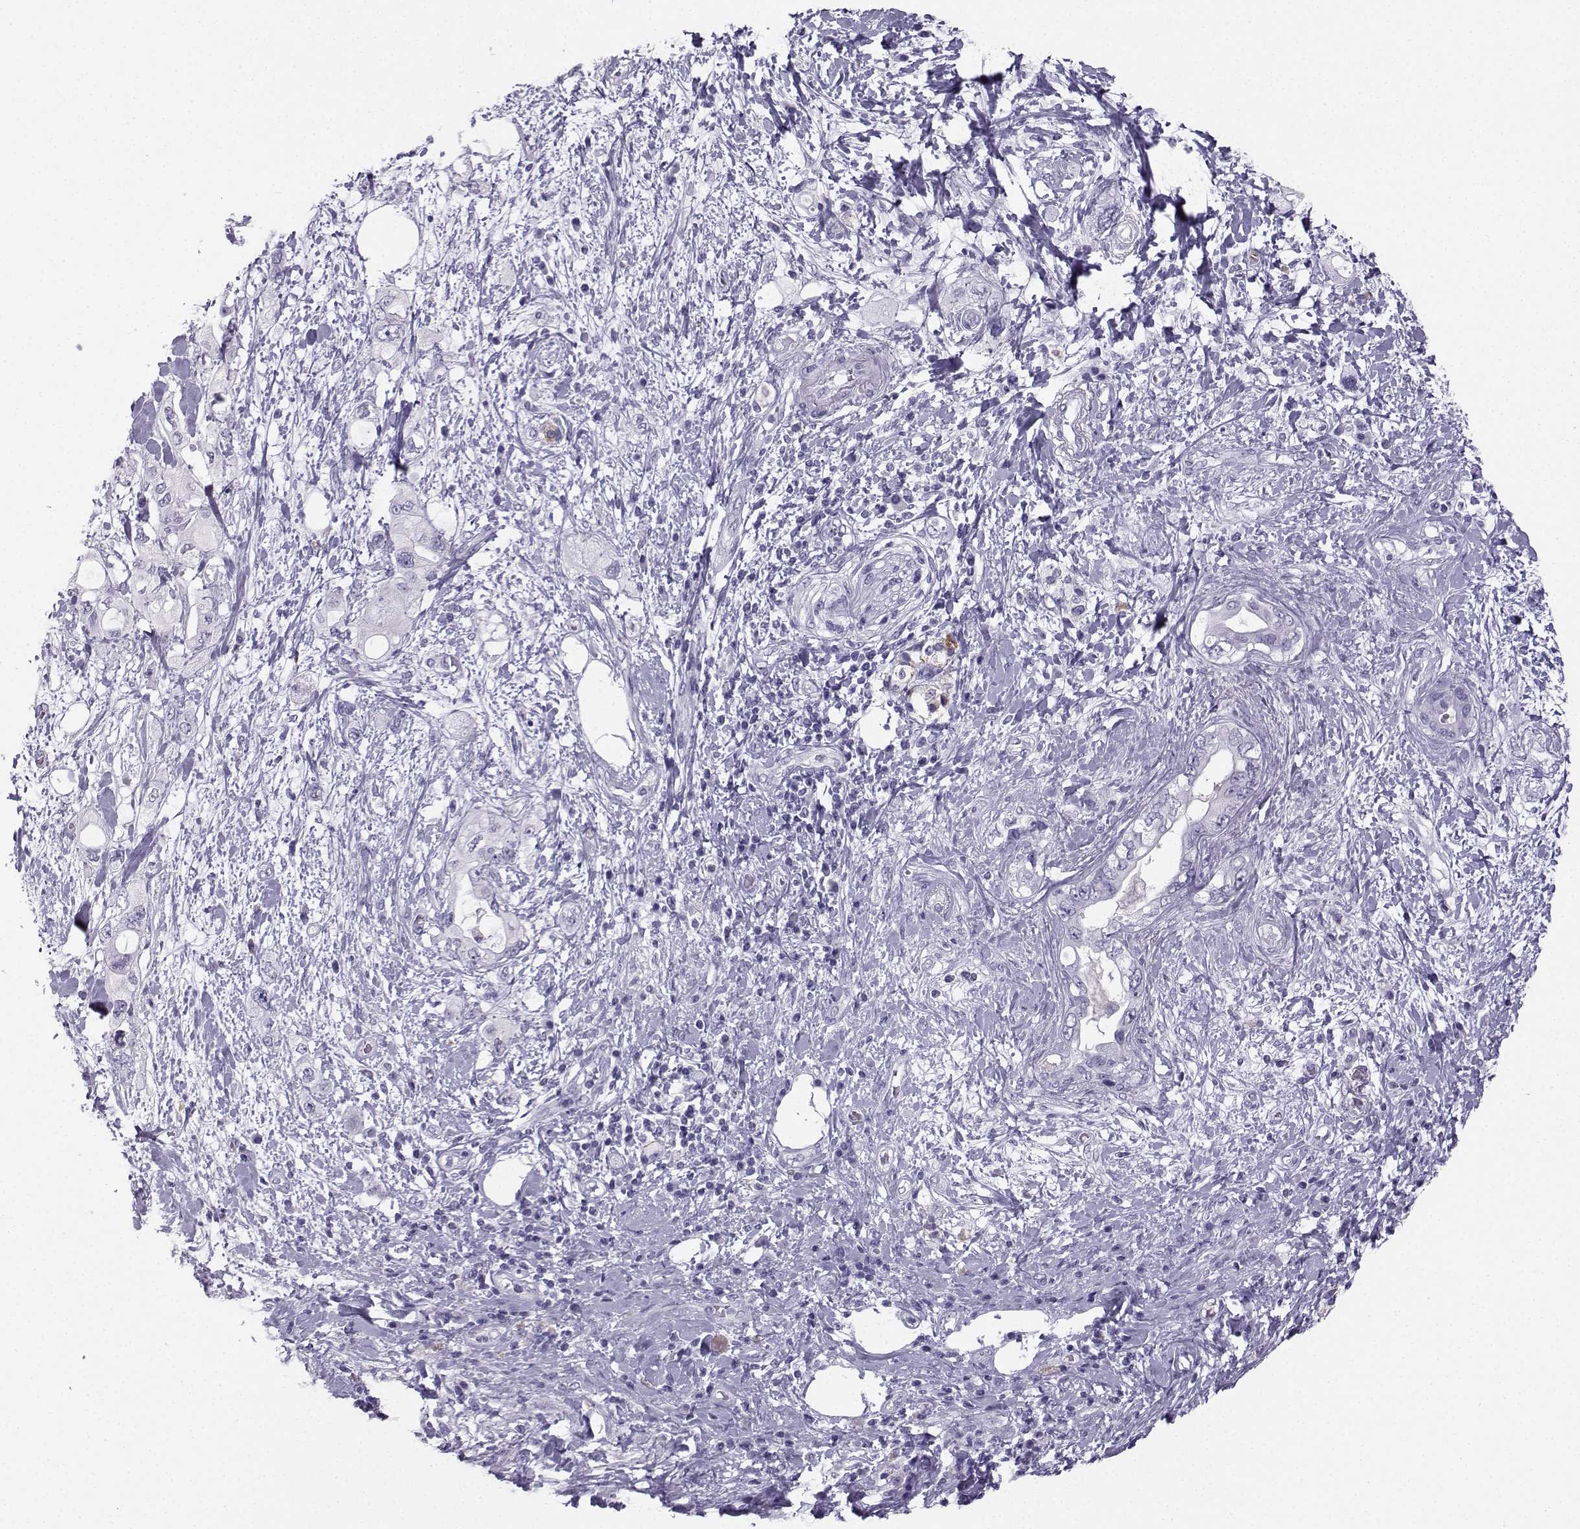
{"staining": {"intensity": "negative", "quantity": "none", "location": "none"}, "tissue": "pancreatic cancer", "cell_type": "Tumor cells", "image_type": "cancer", "snomed": [{"axis": "morphology", "description": "Adenocarcinoma, NOS"}, {"axis": "topography", "description": "Pancreas"}], "caption": "Micrograph shows no significant protein expression in tumor cells of pancreatic adenocarcinoma.", "gene": "IQCD", "patient": {"sex": "female", "age": 56}}